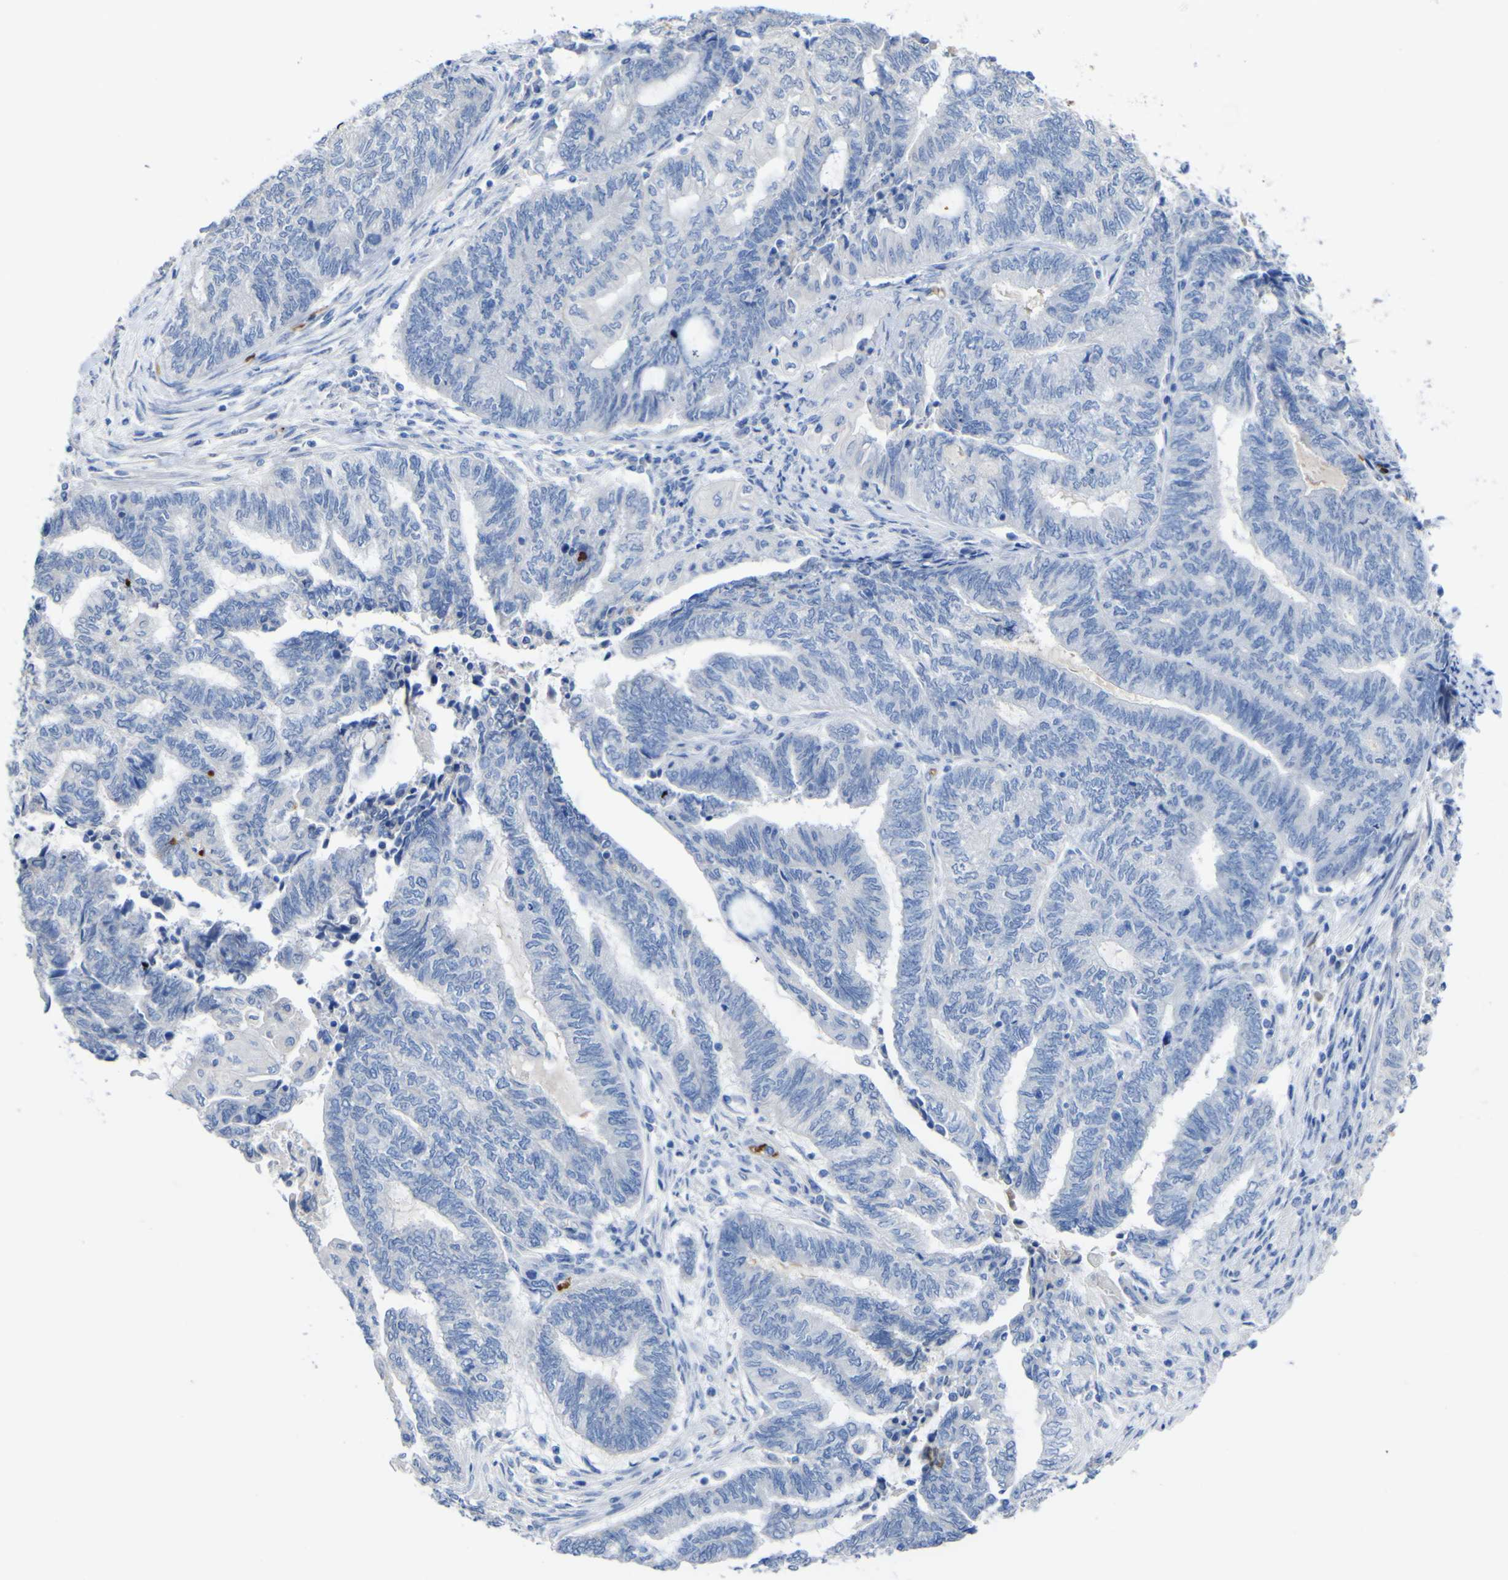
{"staining": {"intensity": "negative", "quantity": "none", "location": "none"}, "tissue": "endometrial cancer", "cell_type": "Tumor cells", "image_type": "cancer", "snomed": [{"axis": "morphology", "description": "Adenocarcinoma, NOS"}, {"axis": "topography", "description": "Uterus"}, {"axis": "topography", "description": "Endometrium"}], "caption": "The image exhibits no staining of tumor cells in endometrial cancer (adenocarcinoma). Brightfield microscopy of immunohistochemistry (IHC) stained with DAB (3,3'-diaminobenzidine) (brown) and hematoxylin (blue), captured at high magnification.", "gene": "GCM1", "patient": {"sex": "female", "age": 70}}